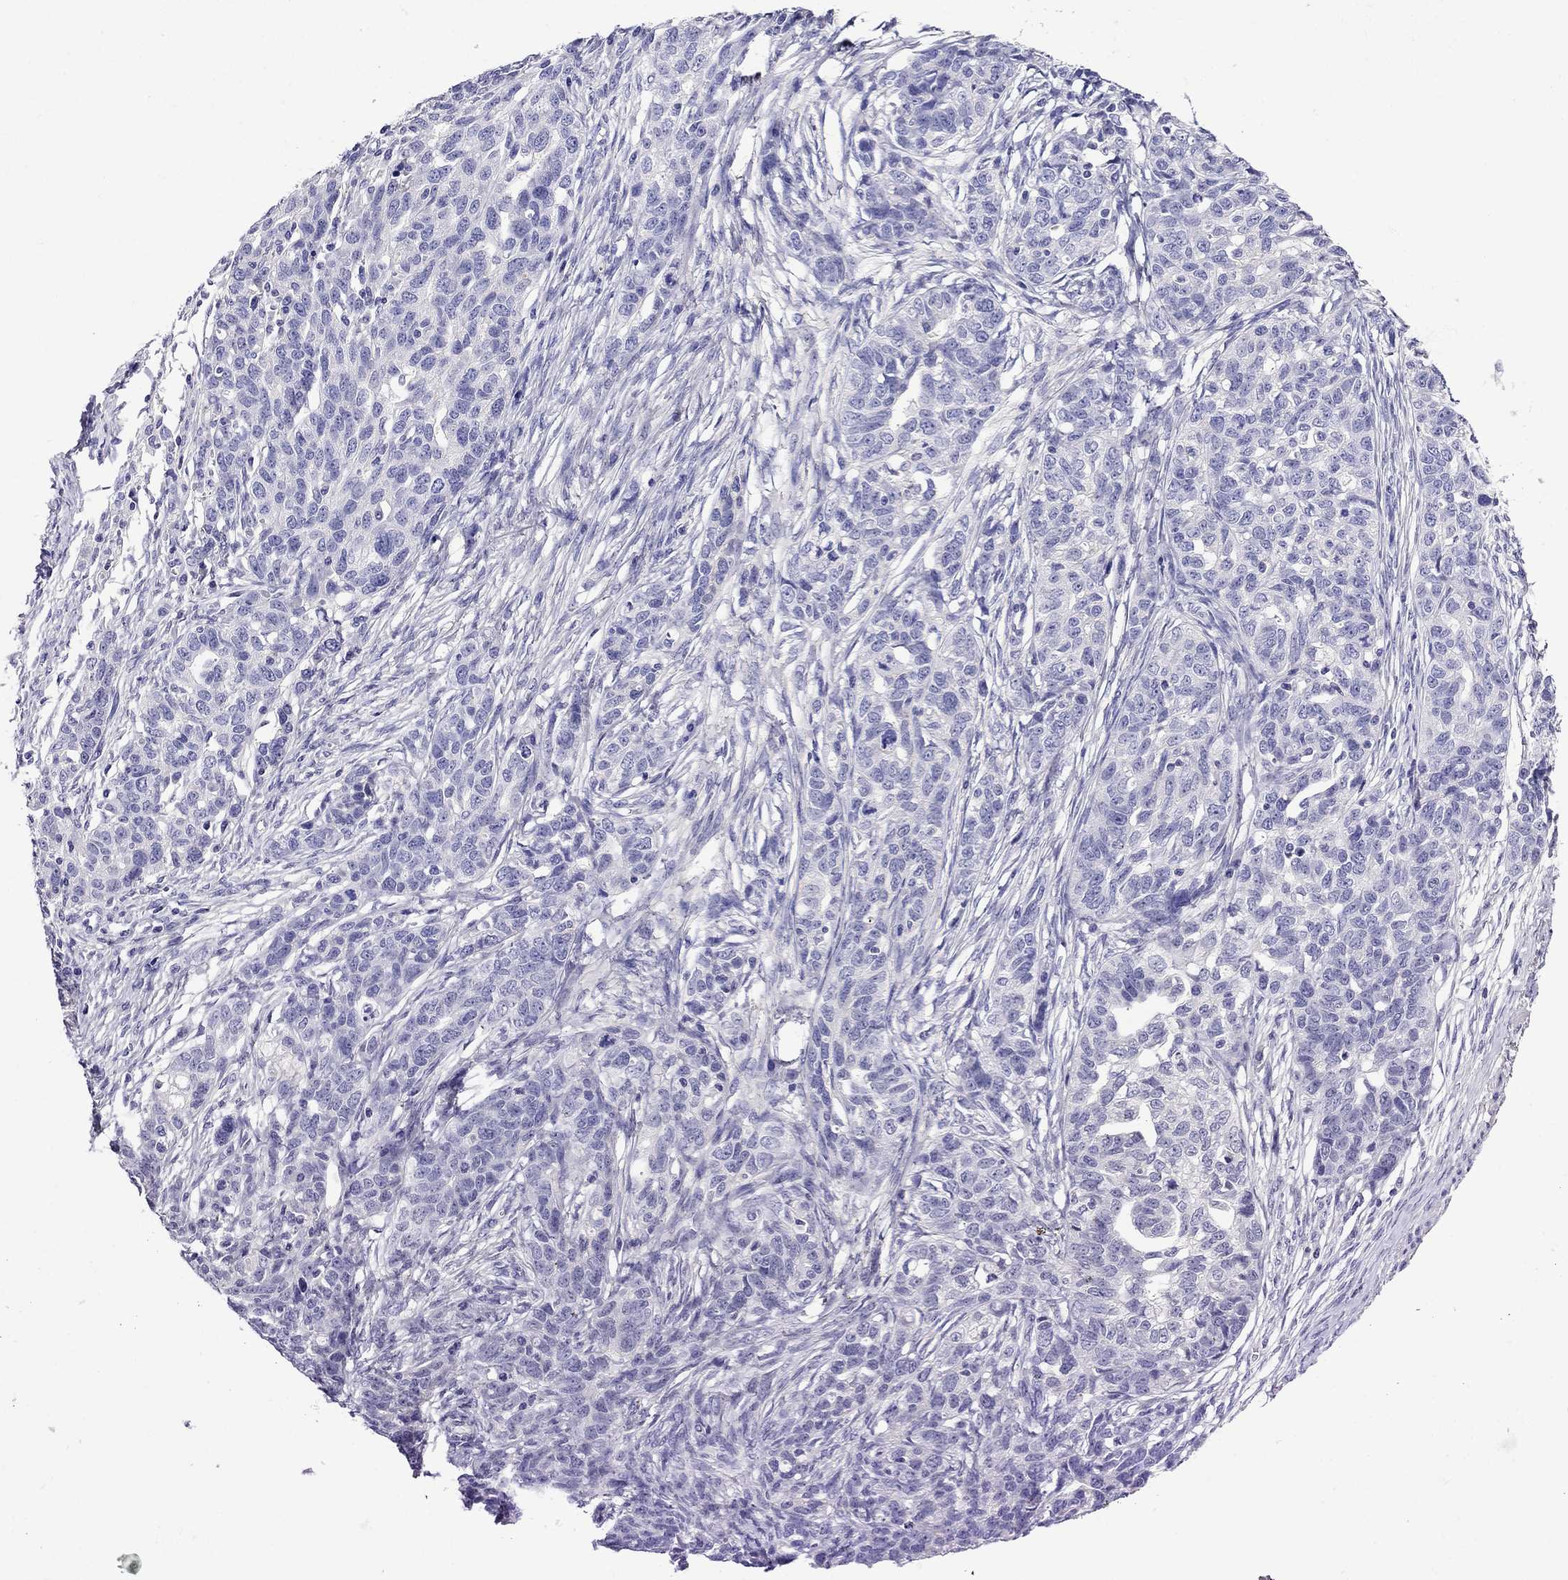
{"staining": {"intensity": "negative", "quantity": "none", "location": "none"}, "tissue": "ovarian cancer", "cell_type": "Tumor cells", "image_type": "cancer", "snomed": [{"axis": "morphology", "description": "Cystadenocarcinoma, serous, NOS"}, {"axis": "topography", "description": "Ovary"}], "caption": "DAB immunohistochemical staining of serous cystadenocarcinoma (ovarian) reveals no significant positivity in tumor cells.", "gene": "SCG2", "patient": {"sex": "female", "age": 71}}